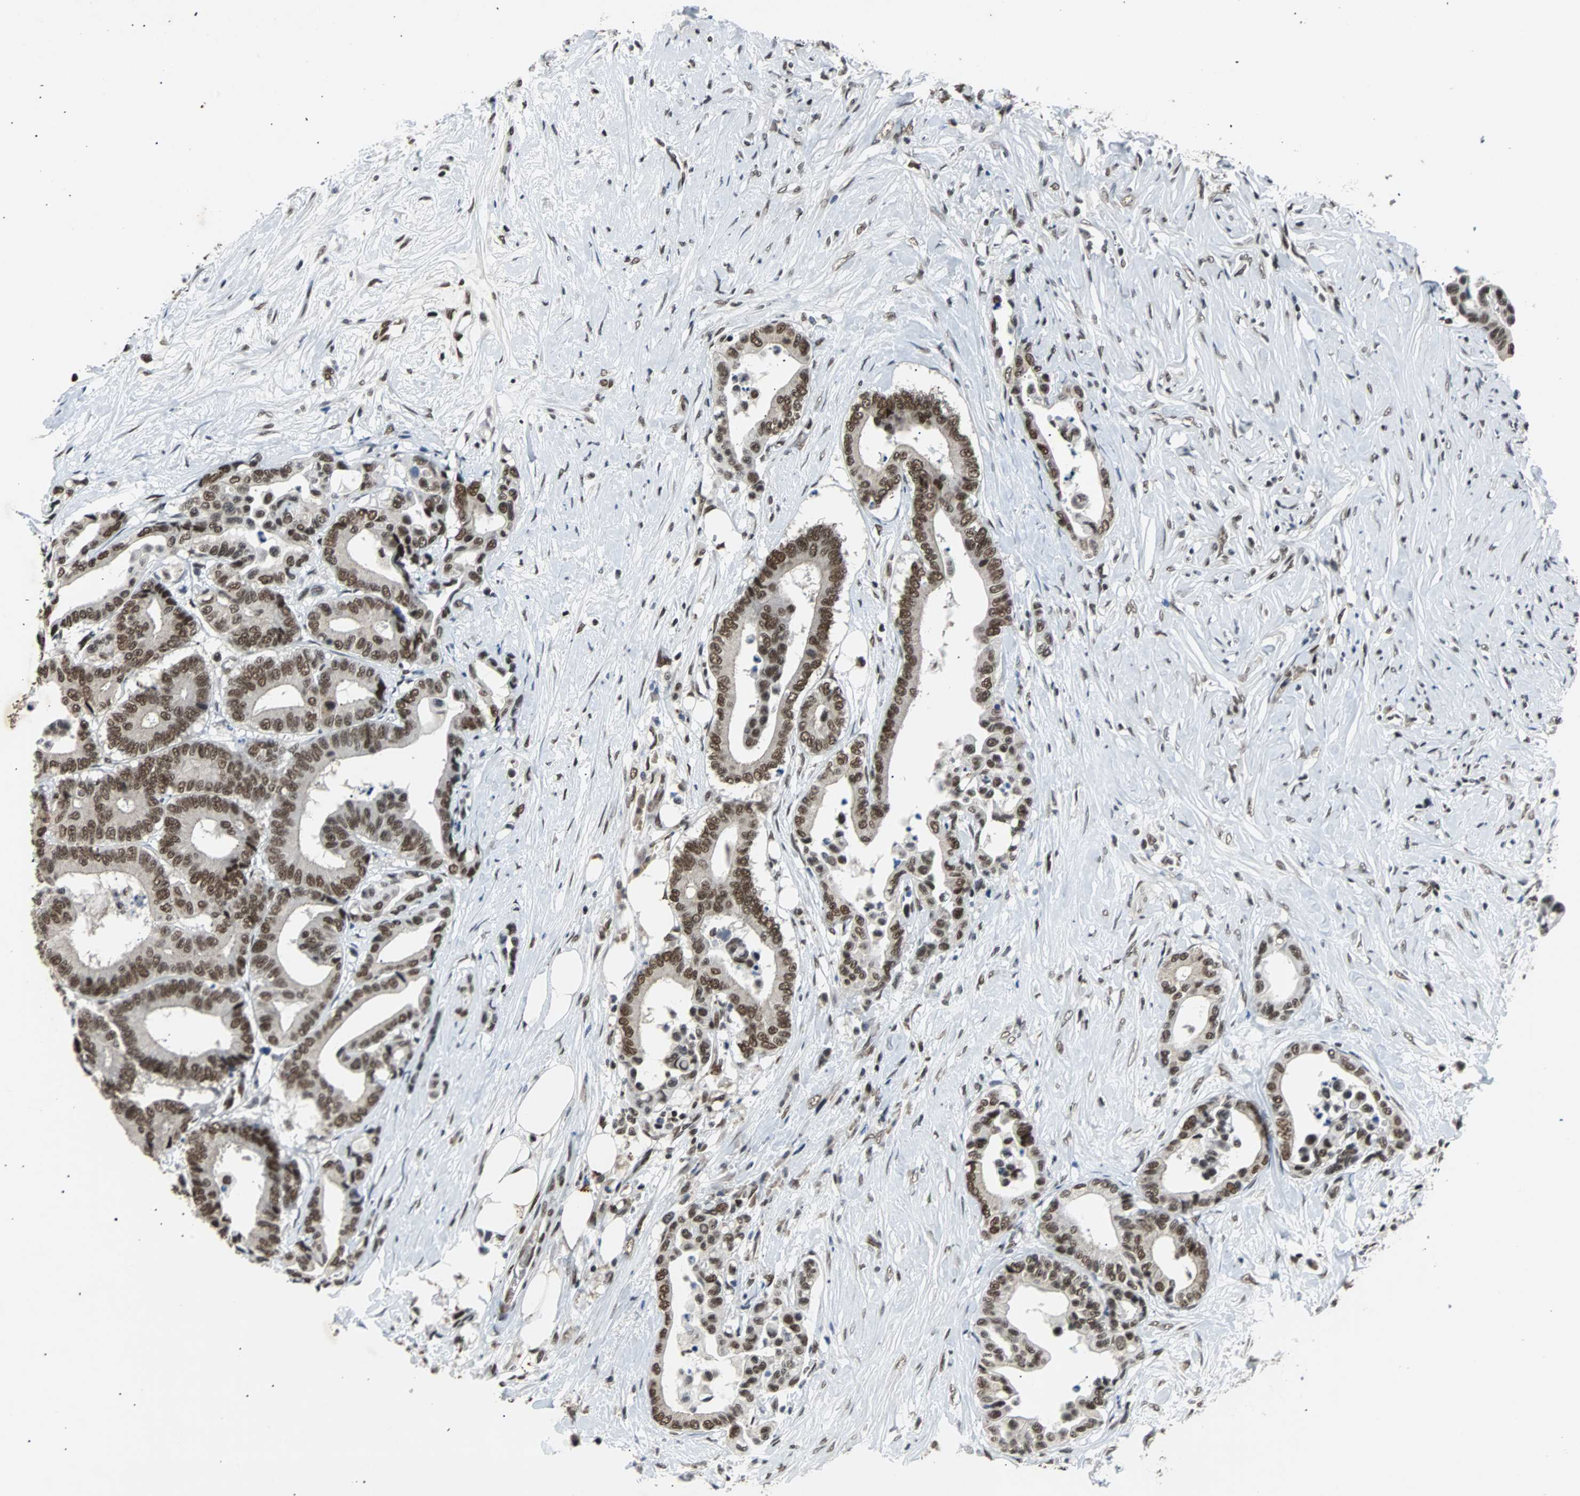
{"staining": {"intensity": "moderate", "quantity": ">75%", "location": "nuclear"}, "tissue": "colorectal cancer", "cell_type": "Tumor cells", "image_type": "cancer", "snomed": [{"axis": "morphology", "description": "Normal tissue, NOS"}, {"axis": "morphology", "description": "Adenocarcinoma, NOS"}, {"axis": "topography", "description": "Colon"}], "caption": "The photomicrograph shows staining of colorectal cancer, revealing moderate nuclear protein expression (brown color) within tumor cells.", "gene": "GATAD2A", "patient": {"sex": "male", "age": 82}}